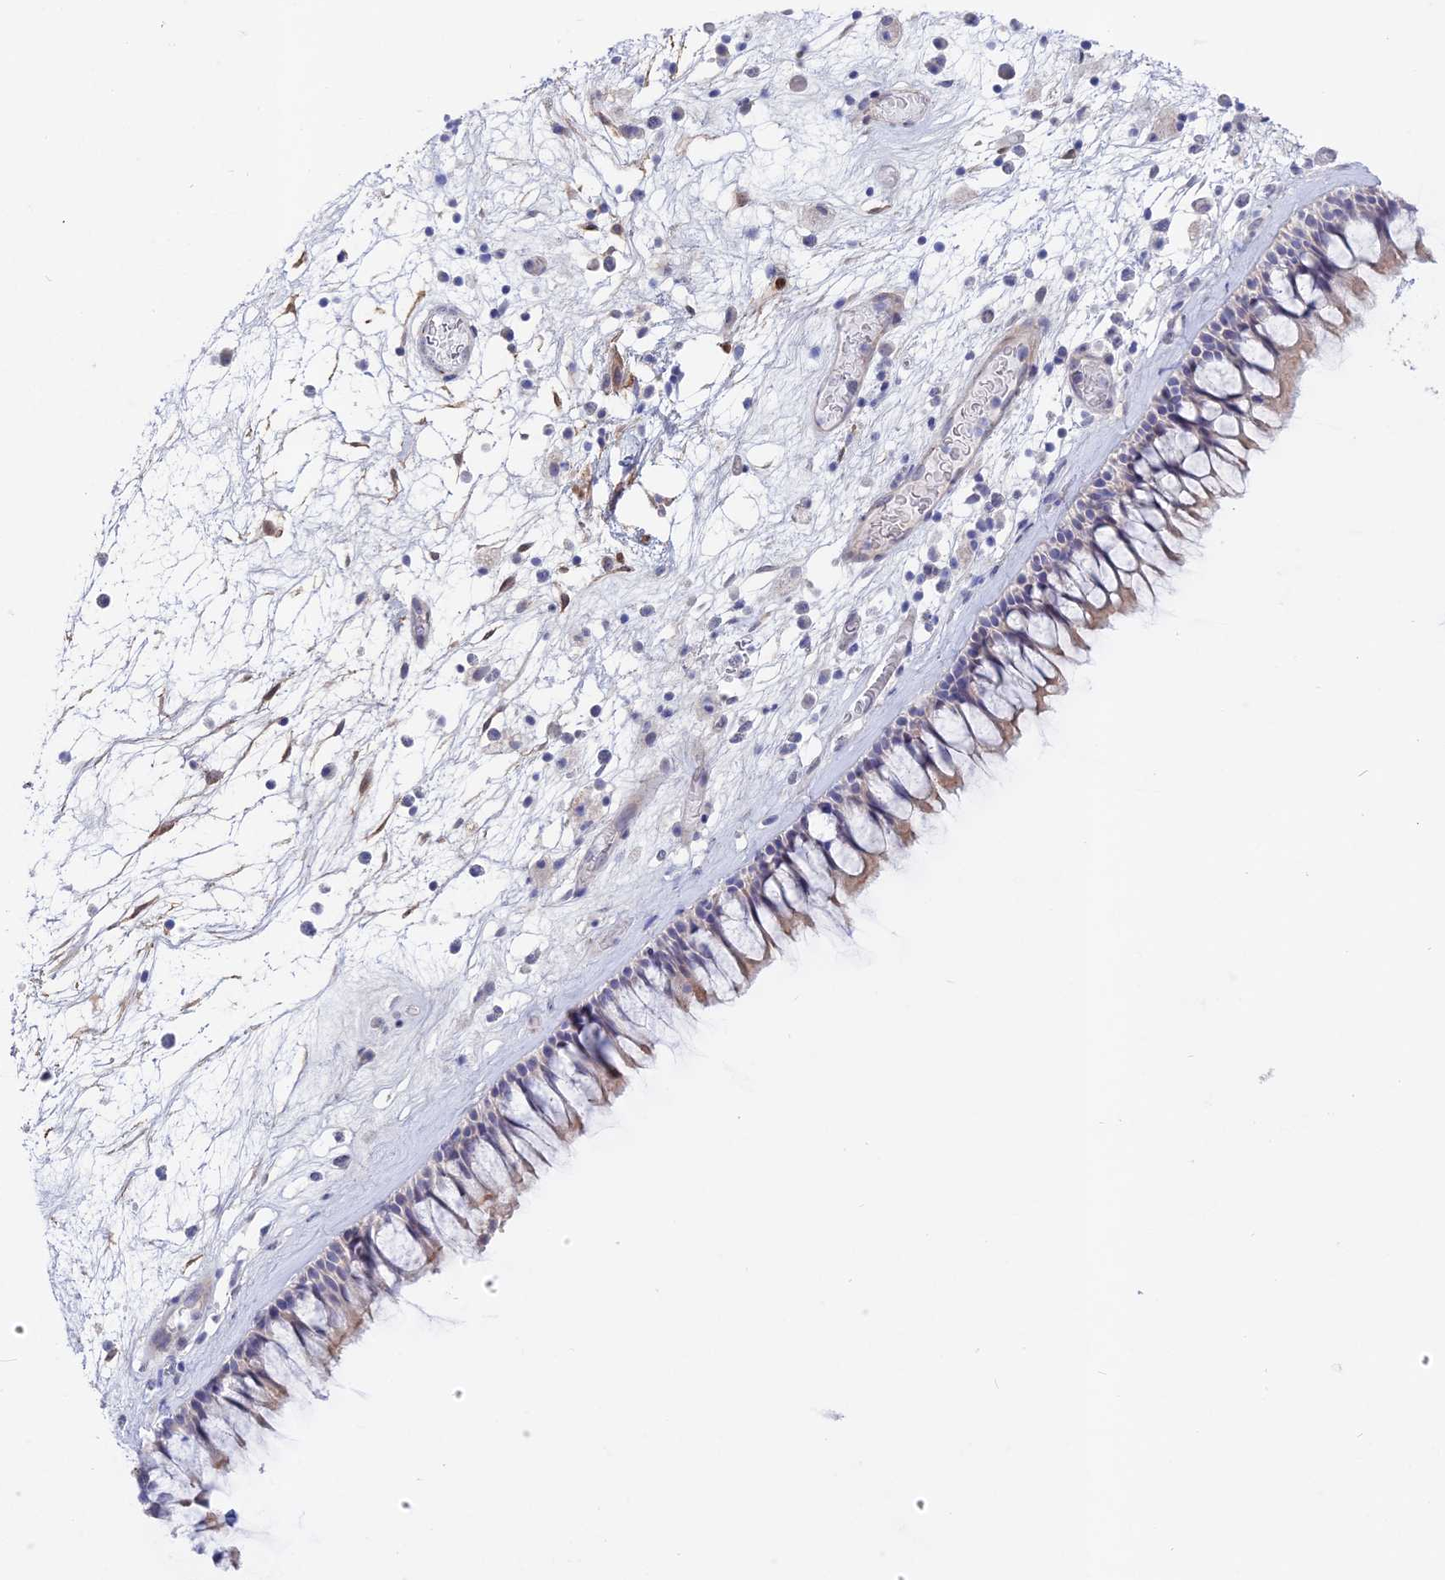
{"staining": {"intensity": "weak", "quantity": "<25%", "location": "cytoplasmic/membranous"}, "tissue": "nasopharynx", "cell_type": "Respiratory epithelial cells", "image_type": "normal", "snomed": [{"axis": "morphology", "description": "Normal tissue, NOS"}, {"axis": "morphology", "description": "Inflammation, NOS"}, {"axis": "morphology", "description": "Malignant melanoma, Metastatic site"}, {"axis": "topography", "description": "Nasopharynx"}], "caption": "DAB immunohistochemical staining of unremarkable human nasopharynx shows no significant expression in respiratory epithelial cells.", "gene": "CCDC154", "patient": {"sex": "male", "age": 70}}